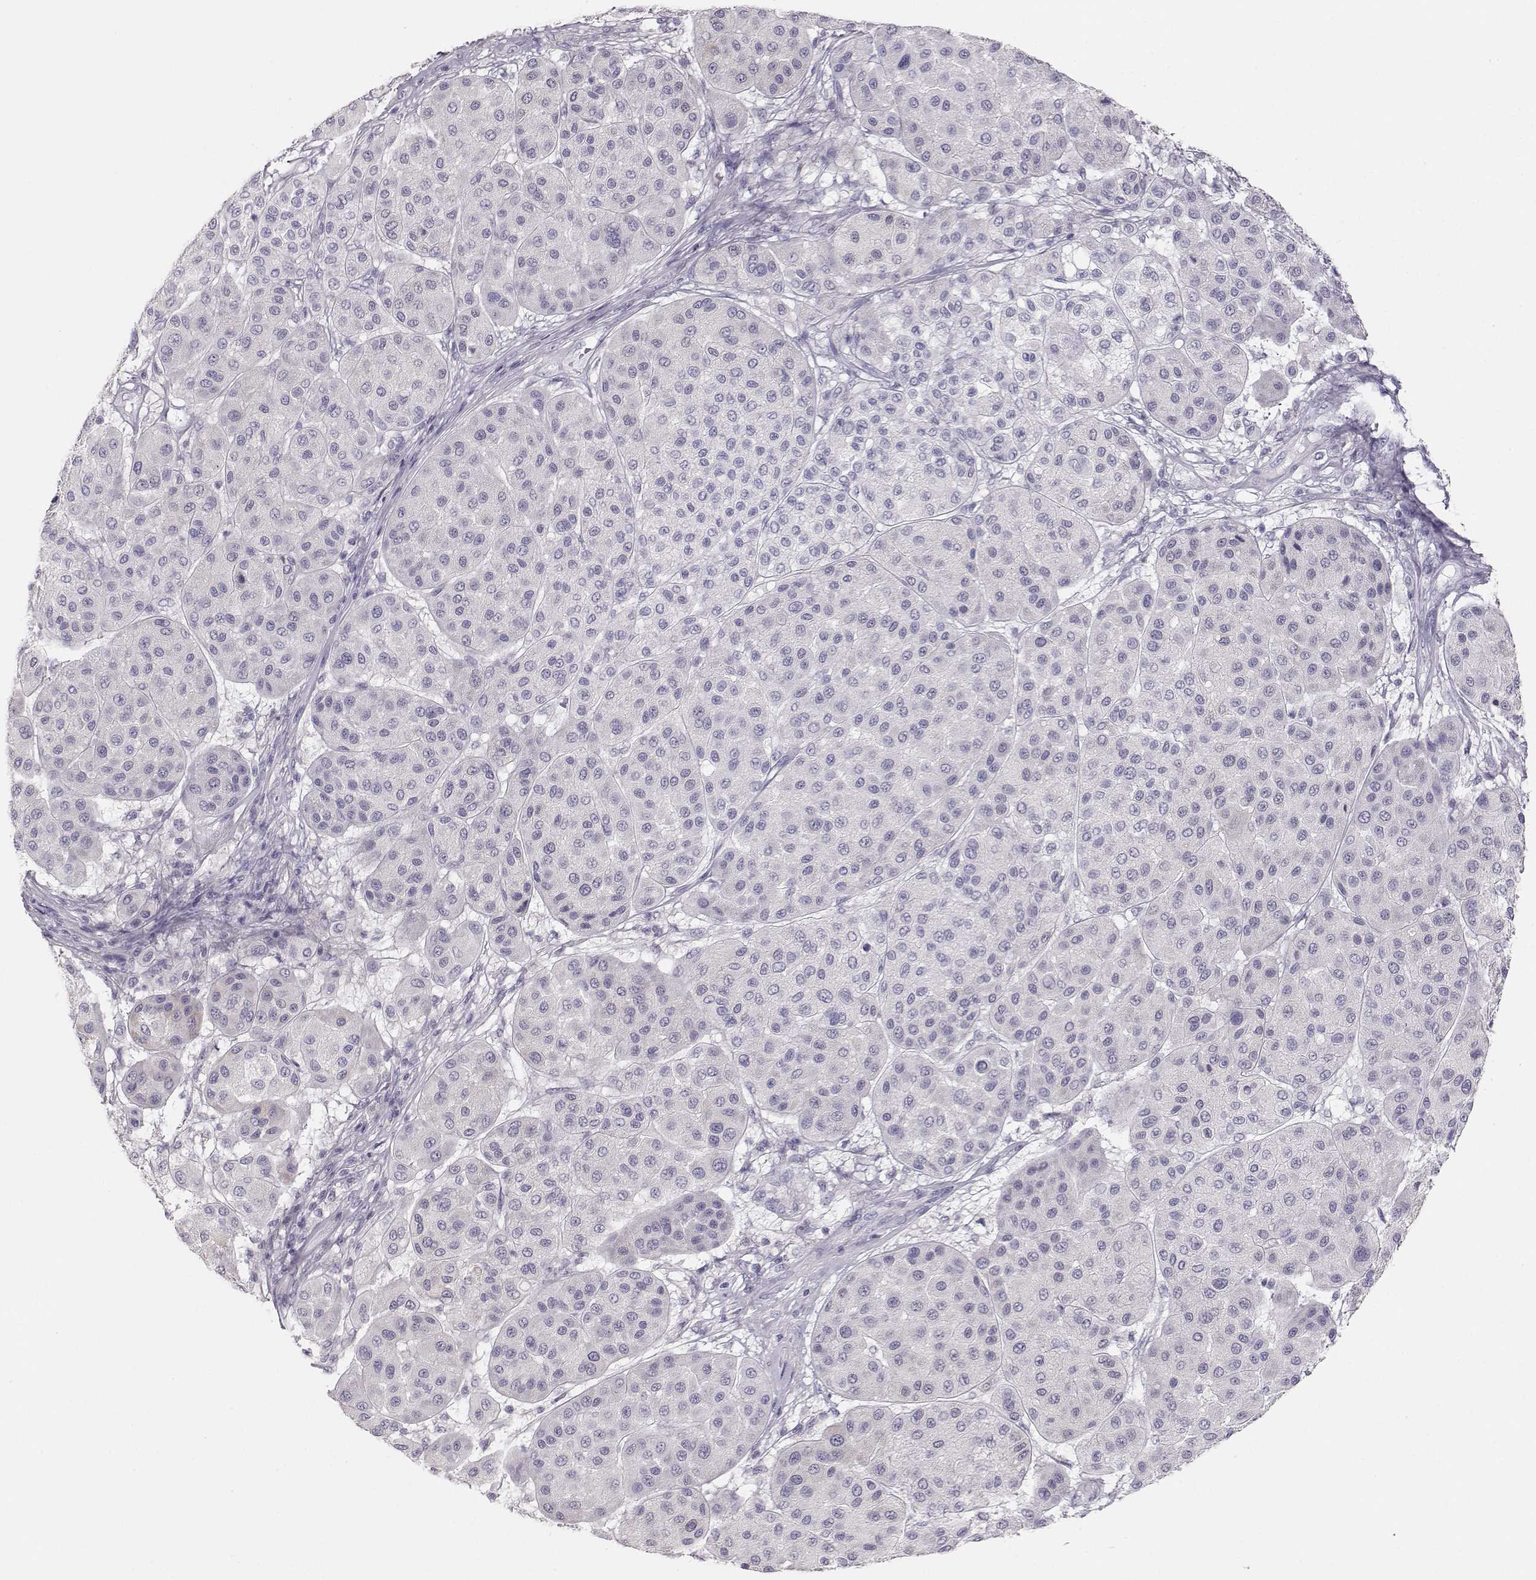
{"staining": {"intensity": "negative", "quantity": "none", "location": "none"}, "tissue": "melanoma", "cell_type": "Tumor cells", "image_type": "cancer", "snomed": [{"axis": "morphology", "description": "Malignant melanoma, Metastatic site"}, {"axis": "topography", "description": "Smooth muscle"}], "caption": "Tumor cells are negative for protein expression in human melanoma.", "gene": "LEPR", "patient": {"sex": "male", "age": 41}}